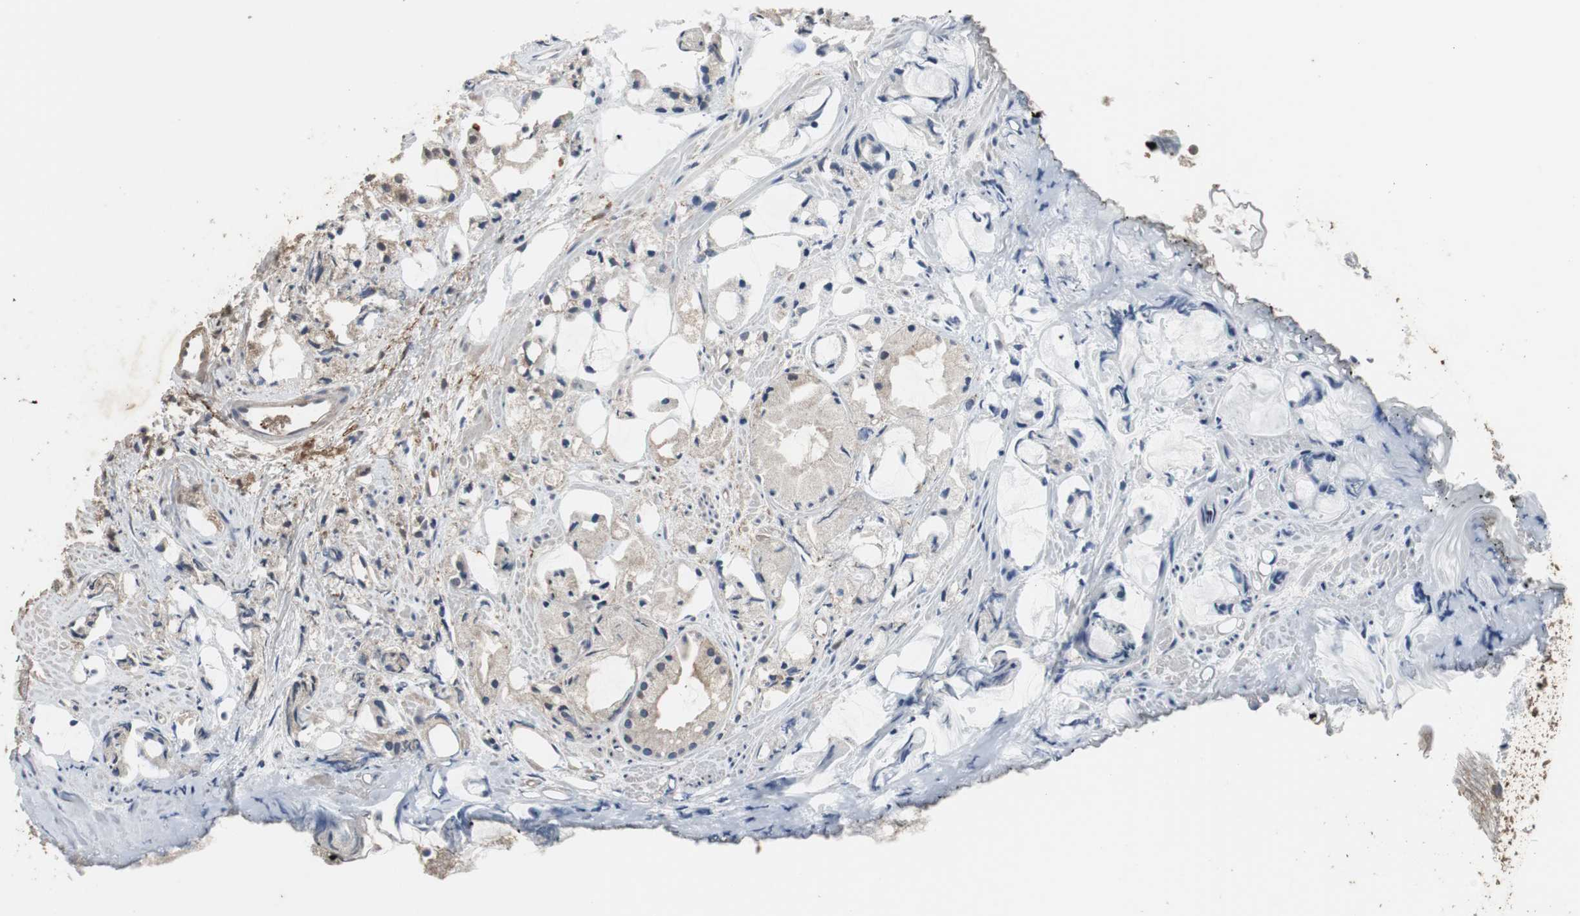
{"staining": {"intensity": "weak", "quantity": "<25%", "location": "cytoplasmic/membranous"}, "tissue": "prostate cancer", "cell_type": "Tumor cells", "image_type": "cancer", "snomed": [{"axis": "morphology", "description": "Adenocarcinoma, High grade"}, {"axis": "topography", "description": "Prostate"}], "caption": "An immunohistochemistry (IHC) photomicrograph of prostate cancer (adenocarcinoma (high-grade)) is shown. There is no staining in tumor cells of prostate cancer (adenocarcinoma (high-grade)).", "gene": "HPRT1", "patient": {"sex": "male", "age": 85}}